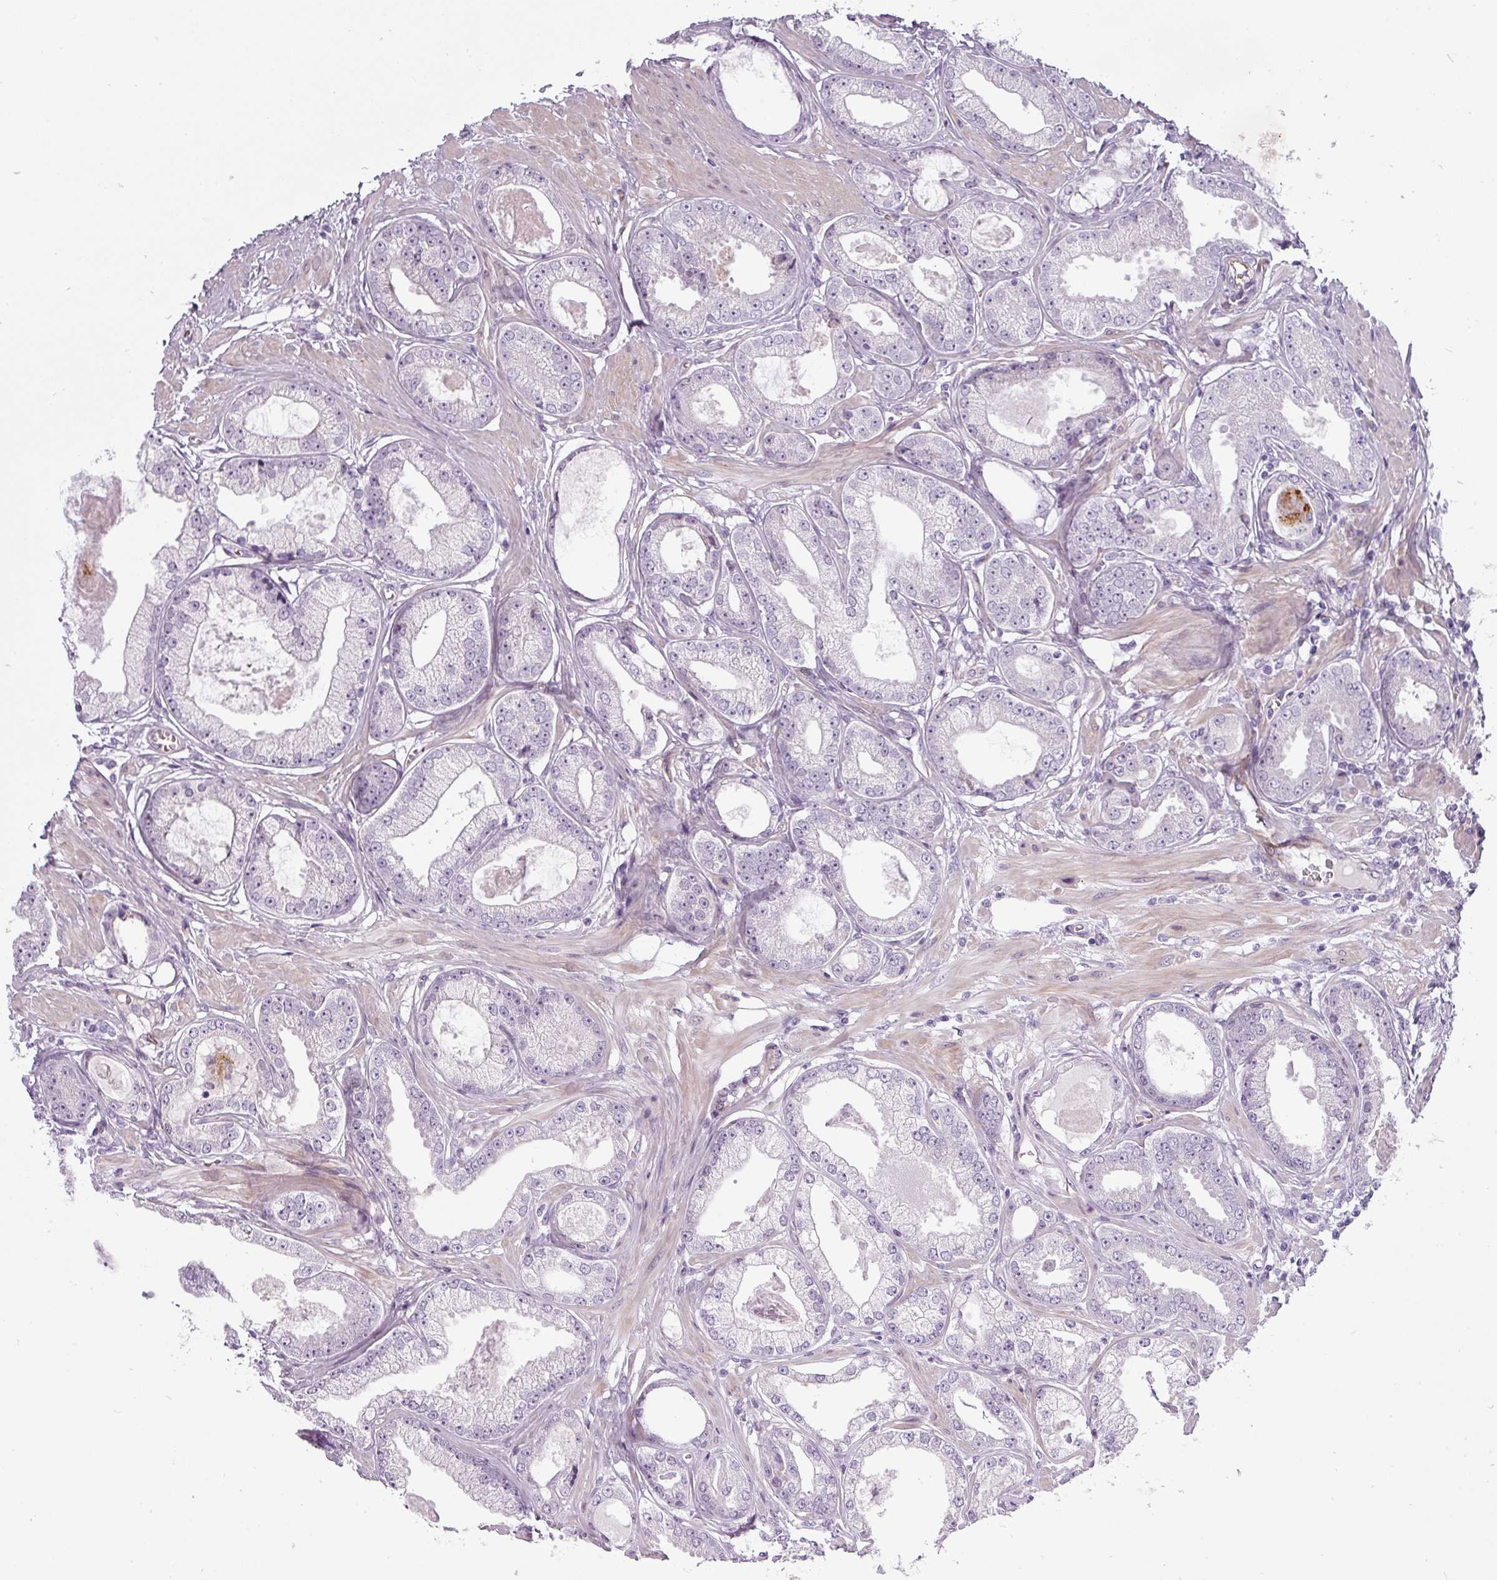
{"staining": {"intensity": "negative", "quantity": "none", "location": "none"}, "tissue": "prostate cancer", "cell_type": "Tumor cells", "image_type": "cancer", "snomed": [{"axis": "morphology", "description": "Adenocarcinoma, Low grade"}, {"axis": "topography", "description": "Prostate"}], "caption": "The photomicrograph displays no staining of tumor cells in prostate cancer.", "gene": "CHRDL1", "patient": {"sex": "male", "age": 64}}